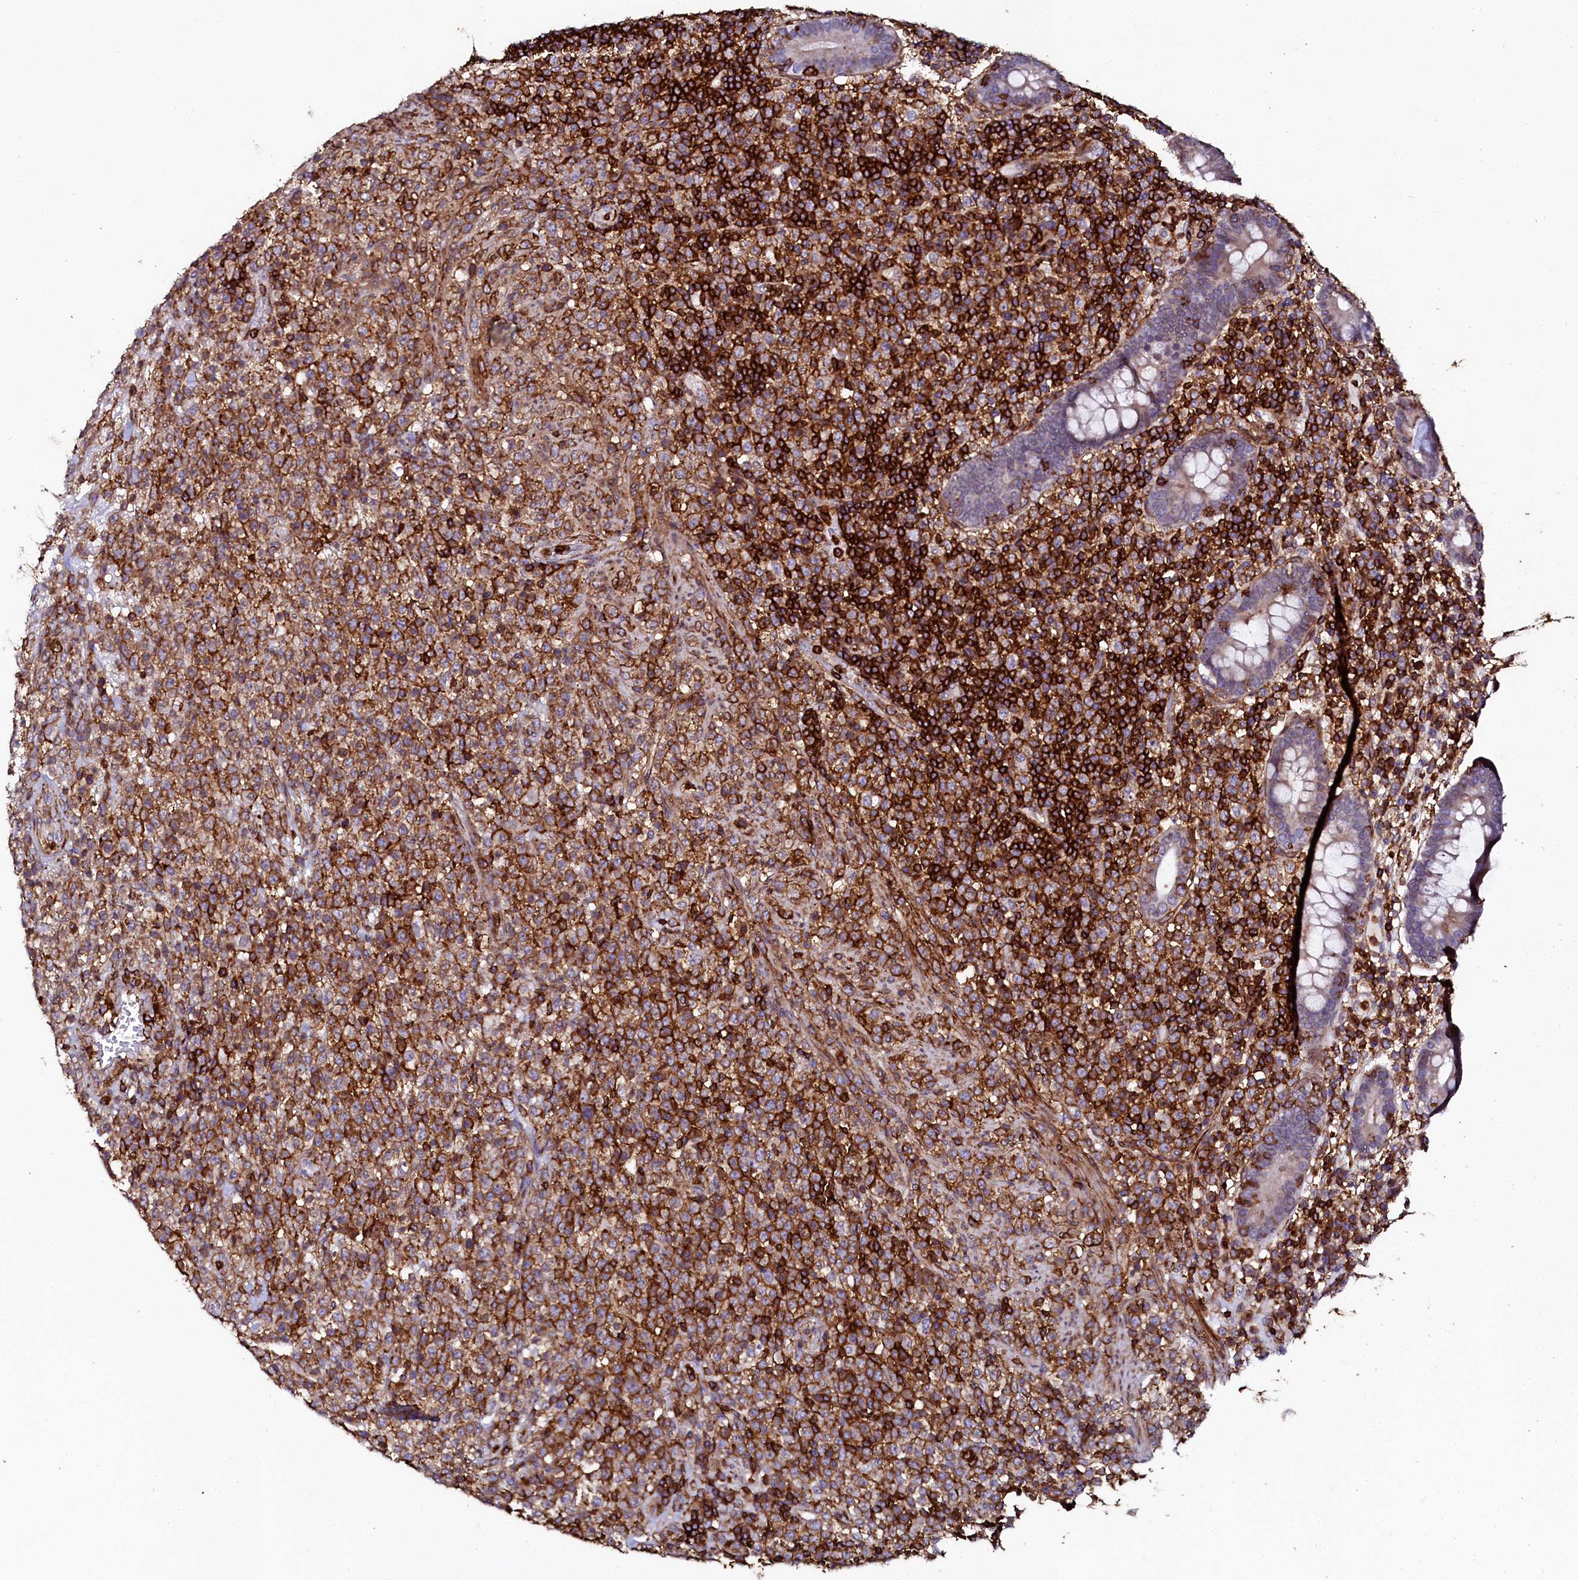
{"staining": {"intensity": "moderate", "quantity": ">75%", "location": "cytoplasmic/membranous"}, "tissue": "lymphoma", "cell_type": "Tumor cells", "image_type": "cancer", "snomed": [{"axis": "morphology", "description": "Malignant lymphoma, non-Hodgkin's type, High grade"}, {"axis": "topography", "description": "Colon"}], "caption": "Immunohistochemical staining of human high-grade malignant lymphoma, non-Hodgkin's type demonstrates moderate cytoplasmic/membranous protein staining in approximately >75% of tumor cells.", "gene": "AAAS", "patient": {"sex": "female", "age": 53}}